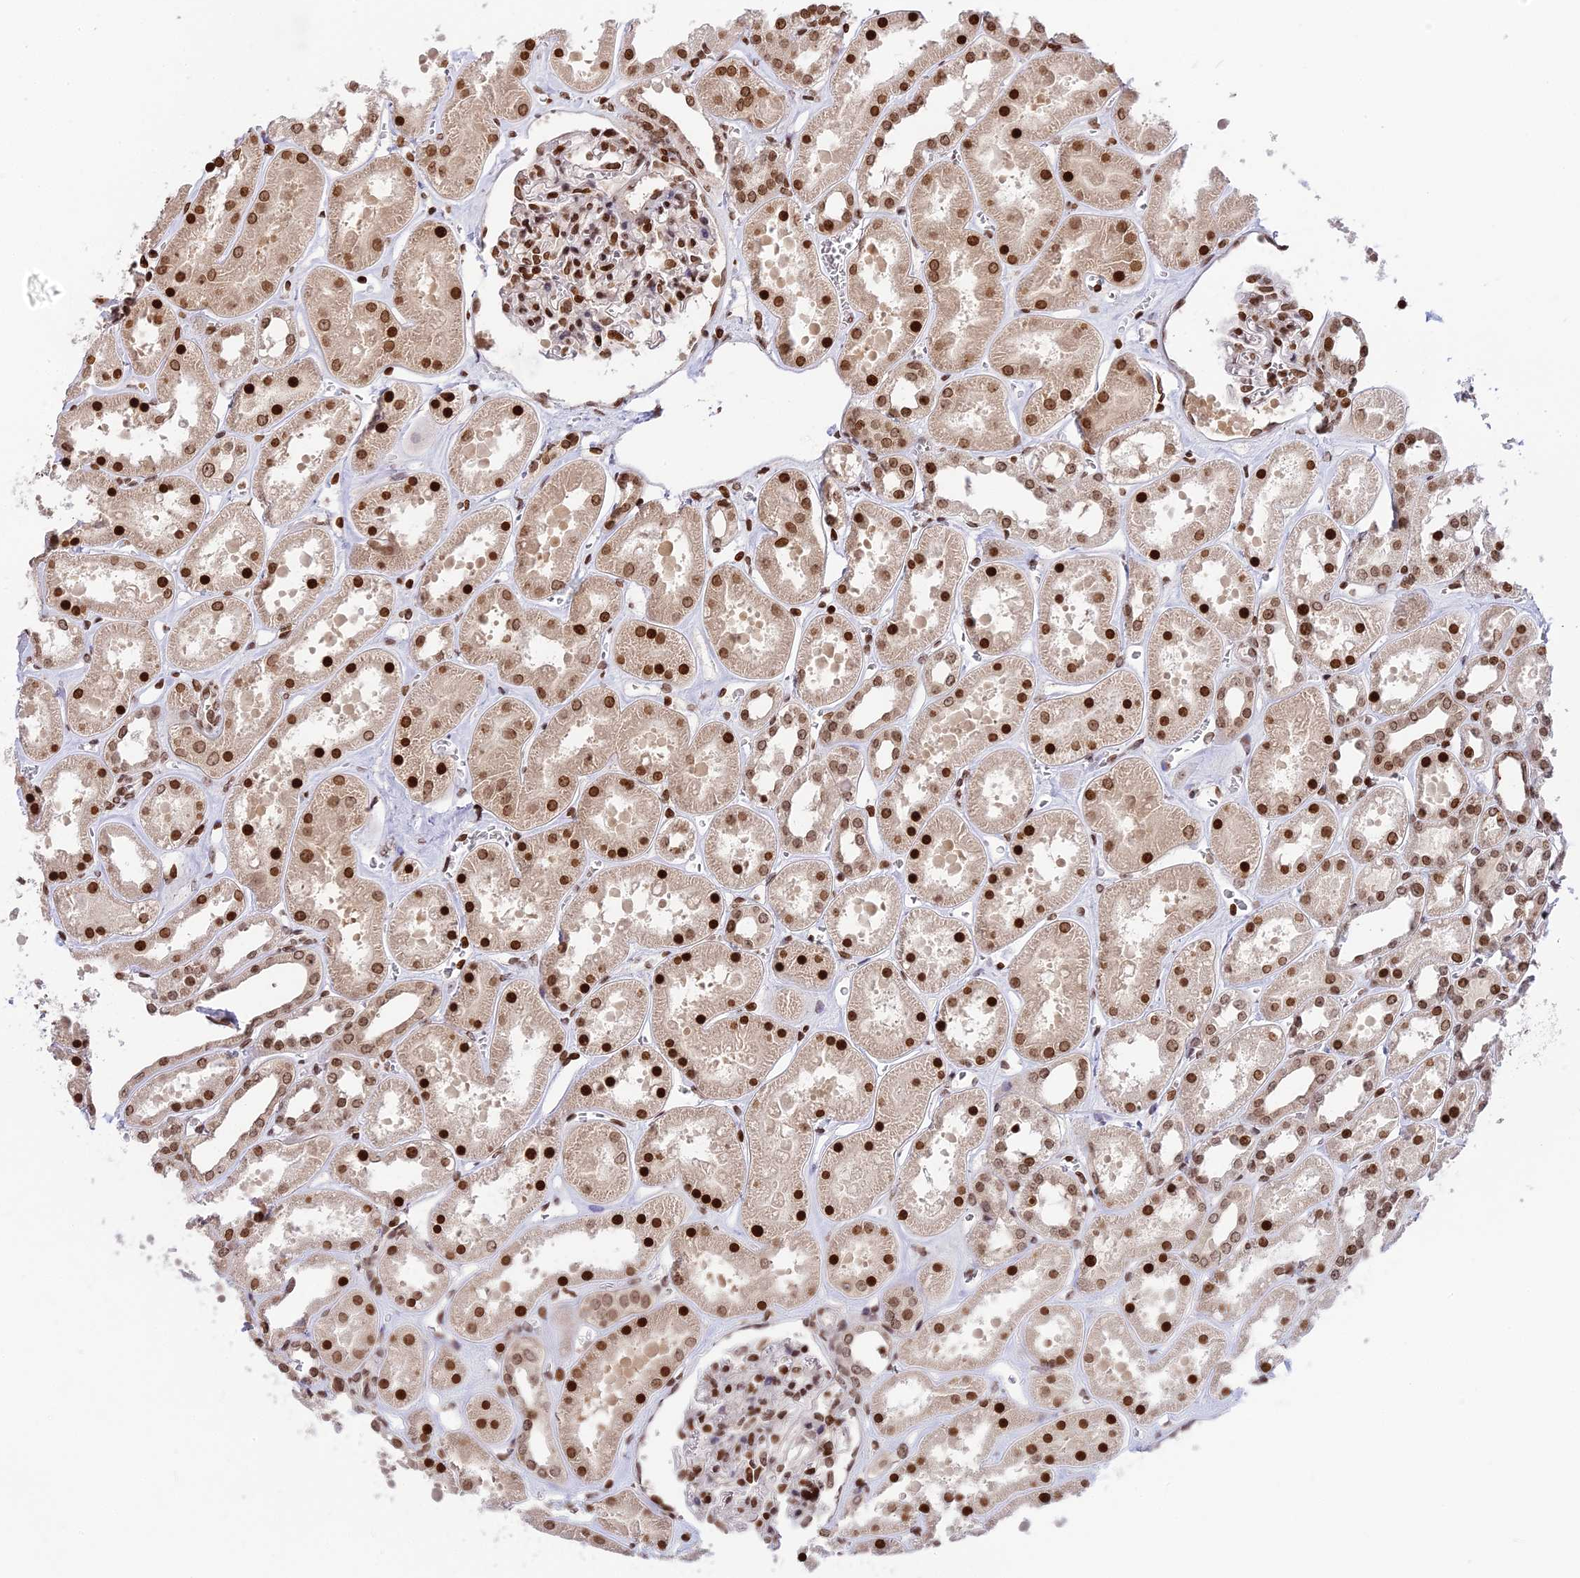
{"staining": {"intensity": "strong", "quantity": ">75%", "location": "nuclear"}, "tissue": "kidney", "cell_type": "Cells in glomeruli", "image_type": "normal", "snomed": [{"axis": "morphology", "description": "Normal tissue, NOS"}, {"axis": "topography", "description": "Kidney"}], "caption": "High-magnification brightfield microscopy of unremarkable kidney stained with DAB (3,3'-diaminobenzidine) (brown) and counterstained with hematoxylin (blue). cells in glomeruli exhibit strong nuclear staining is appreciated in about>75% of cells.", "gene": "TET2", "patient": {"sex": "female", "age": 41}}